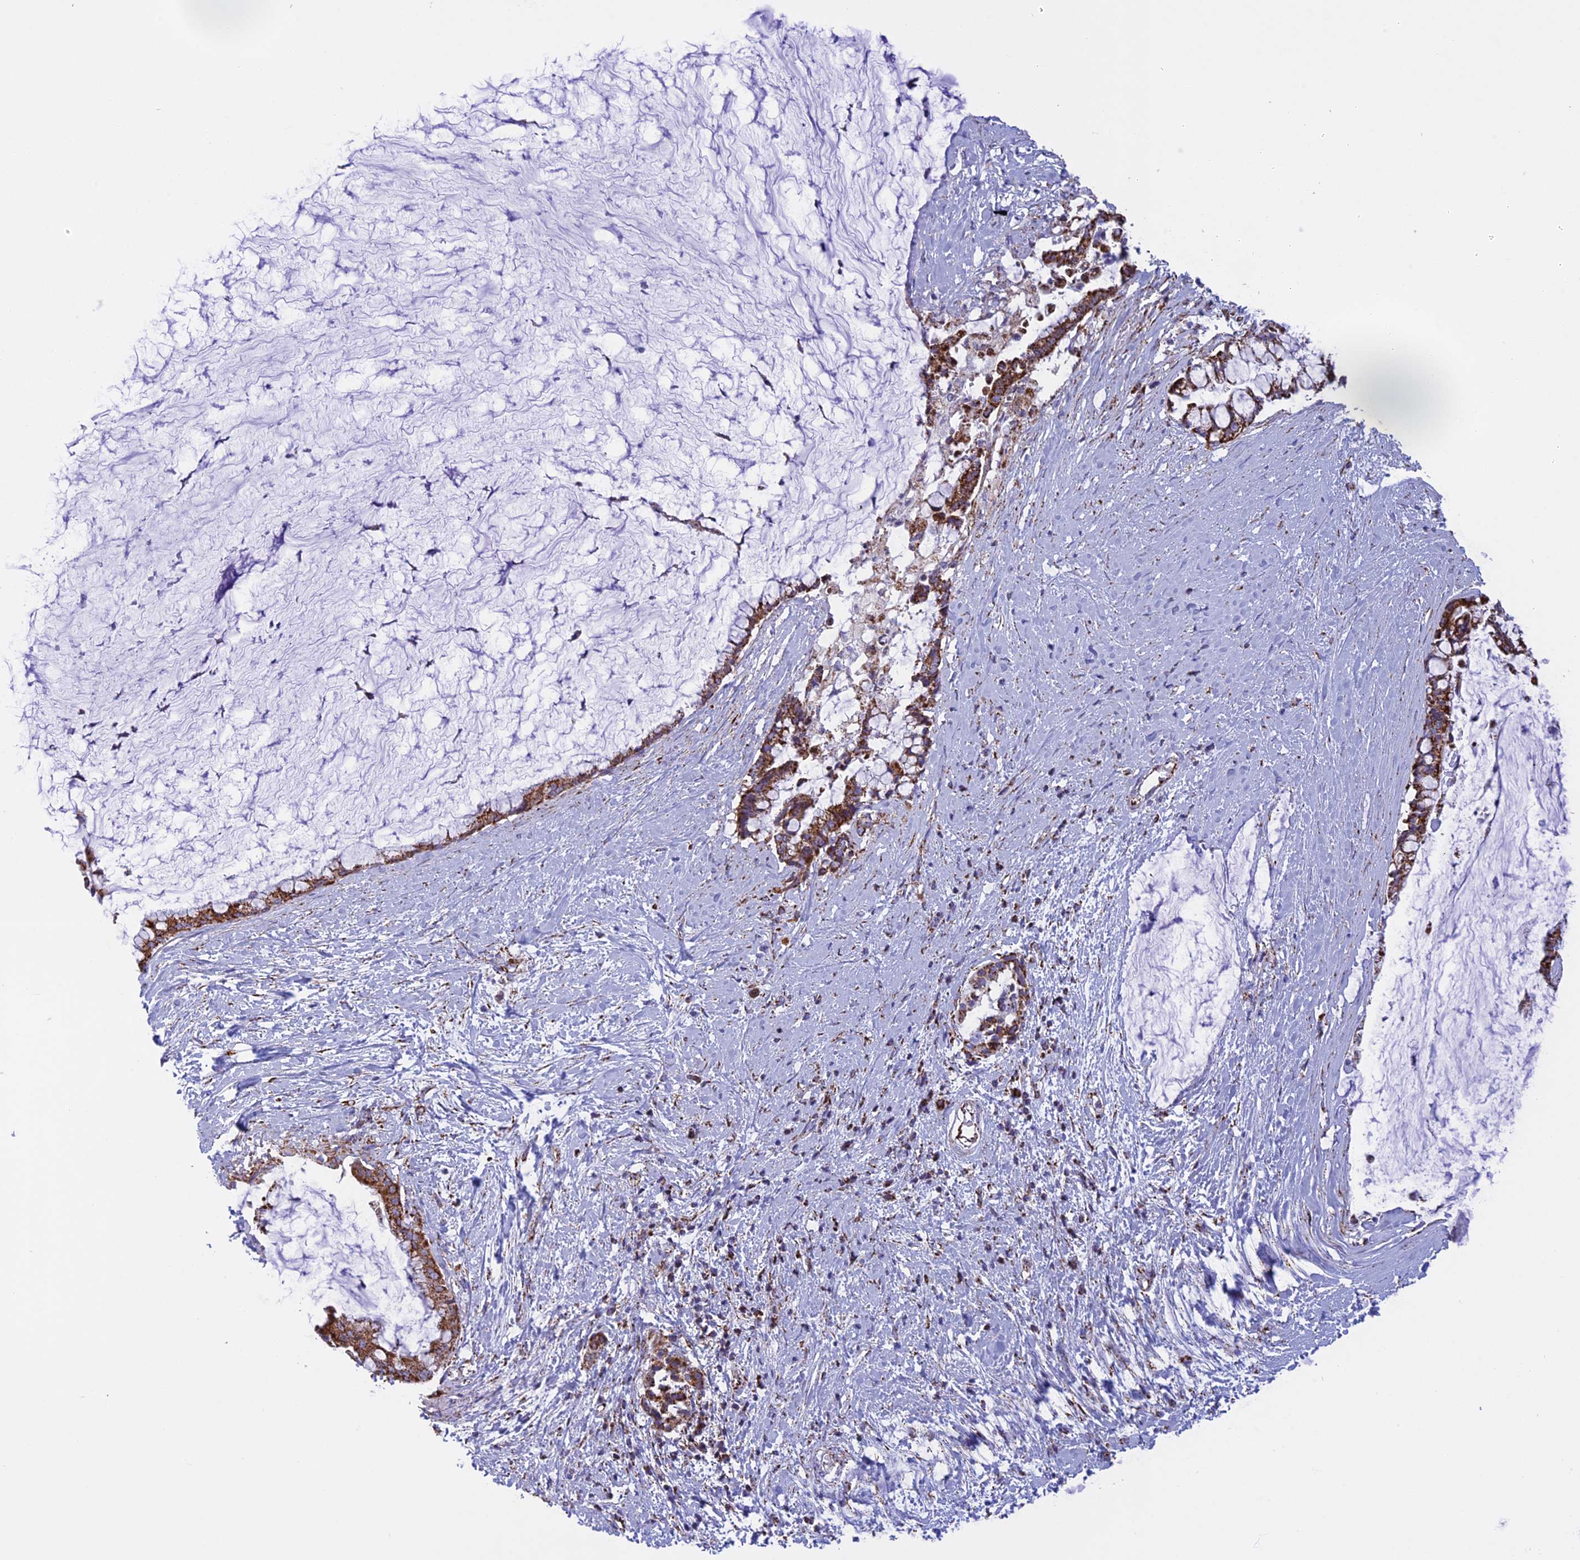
{"staining": {"intensity": "strong", "quantity": ">75%", "location": "cytoplasmic/membranous"}, "tissue": "pancreatic cancer", "cell_type": "Tumor cells", "image_type": "cancer", "snomed": [{"axis": "morphology", "description": "Adenocarcinoma, NOS"}, {"axis": "topography", "description": "Pancreas"}], "caption": "Brown immunohistochemical staining in human pancreatic cancer exhibits strong cytoplasmic/membranous staining in approximately >75% of tumor cells. (DAB (3,3'-diaminobenzidine) IHC with brightfield microscopy, high magnification).", "gene": "ISOC2", "patient": {"sex": "male", "age": 41}}